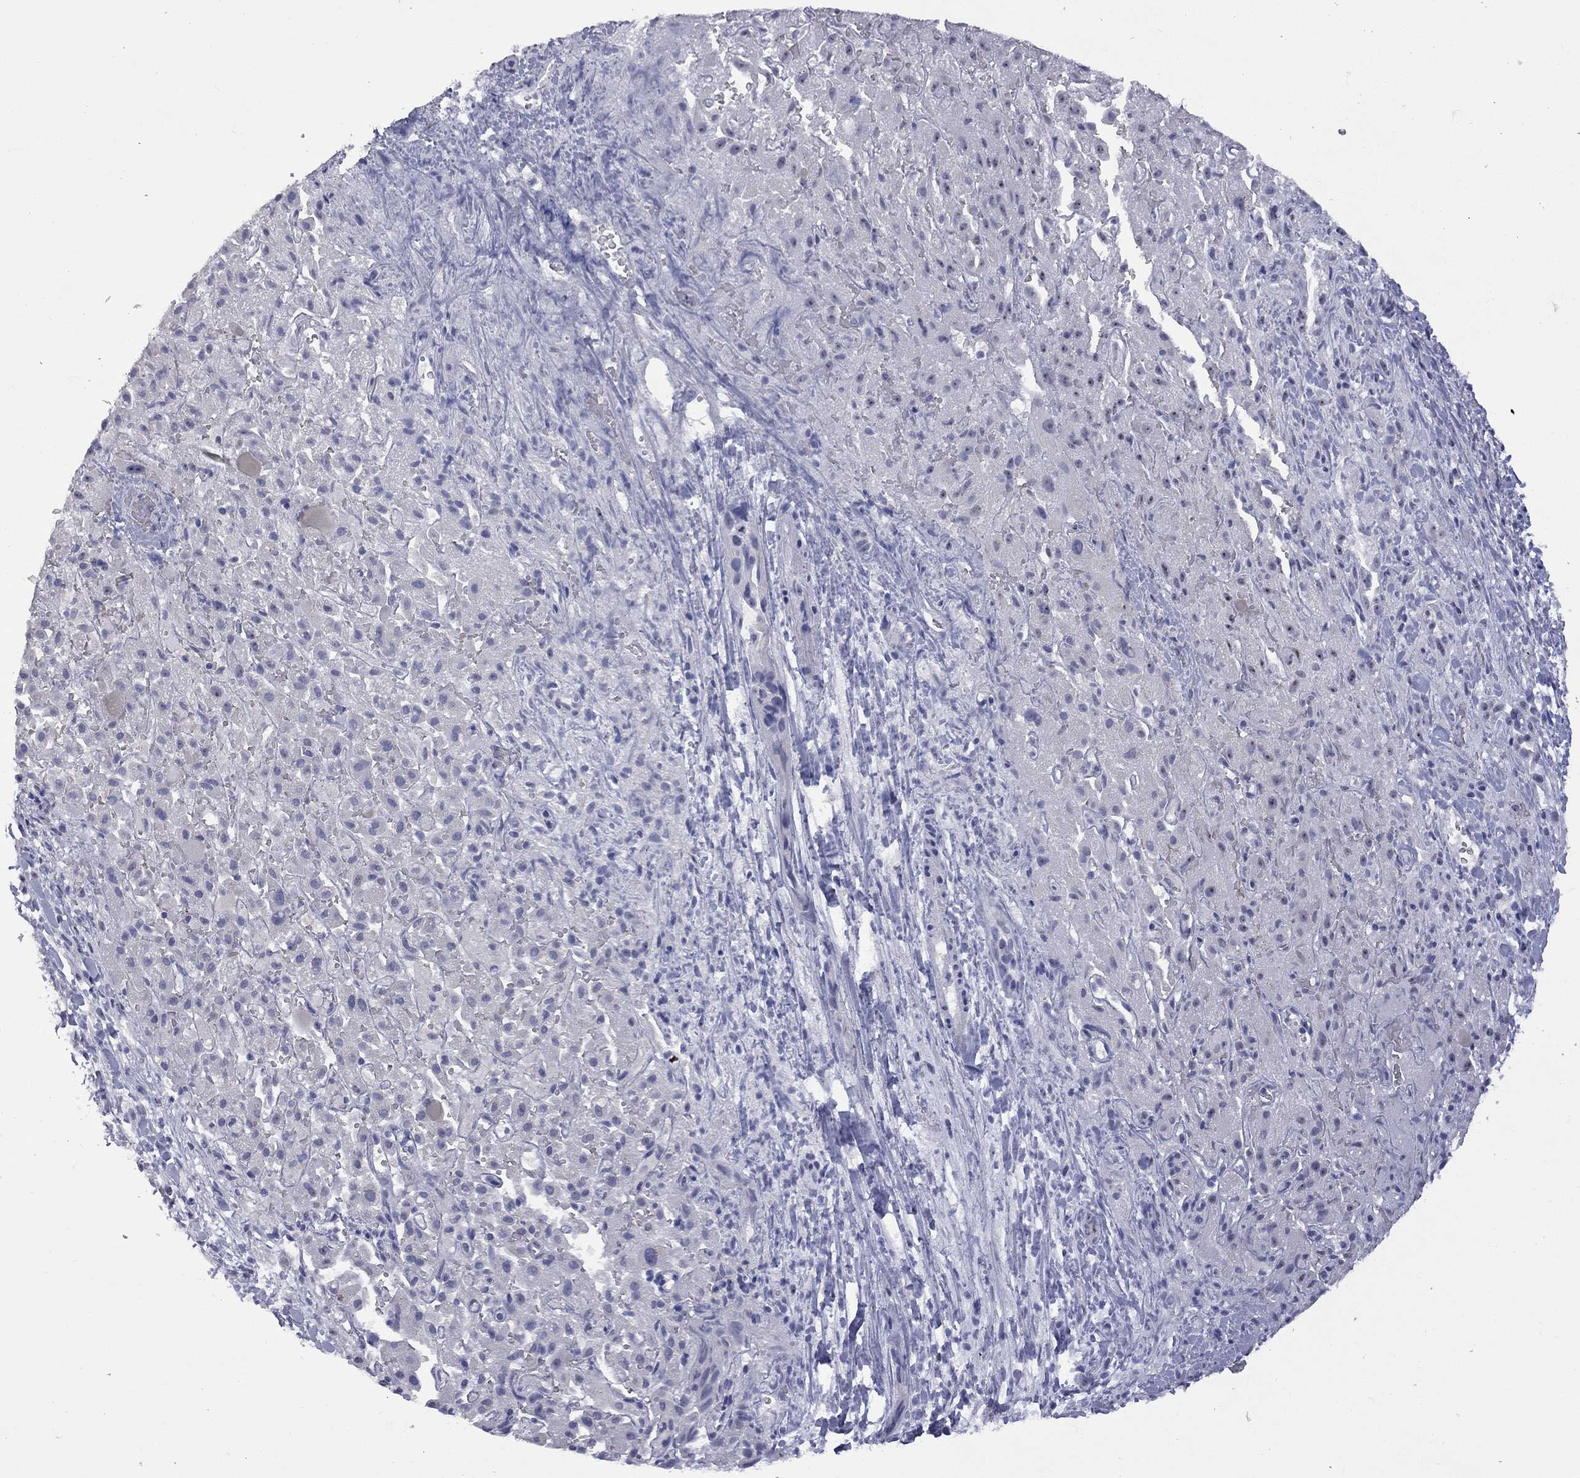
{"staining": {"intensity": "weak", "quantity": "<25%", "location": "nuclear"}, "tissue": "liver cancer", "cell_type": "Tumor cells", "image_type": "cancer", "snomed": [{"axis": "morphology", "description": "Cholangiocarcinoma"}, {"axis": "topography", "description": "Liver"}], "caption": "Image shows no protein expression in tumor cells of liver cholangiocarcinoma tissue. The staining is performed using DAB (3,3'-diaminobenzidine) brown chromogen with nuclei counter-stained in using hematoxylin.", "gene": "GSG1L", "patient": {"sex": "female", "age": 52}}